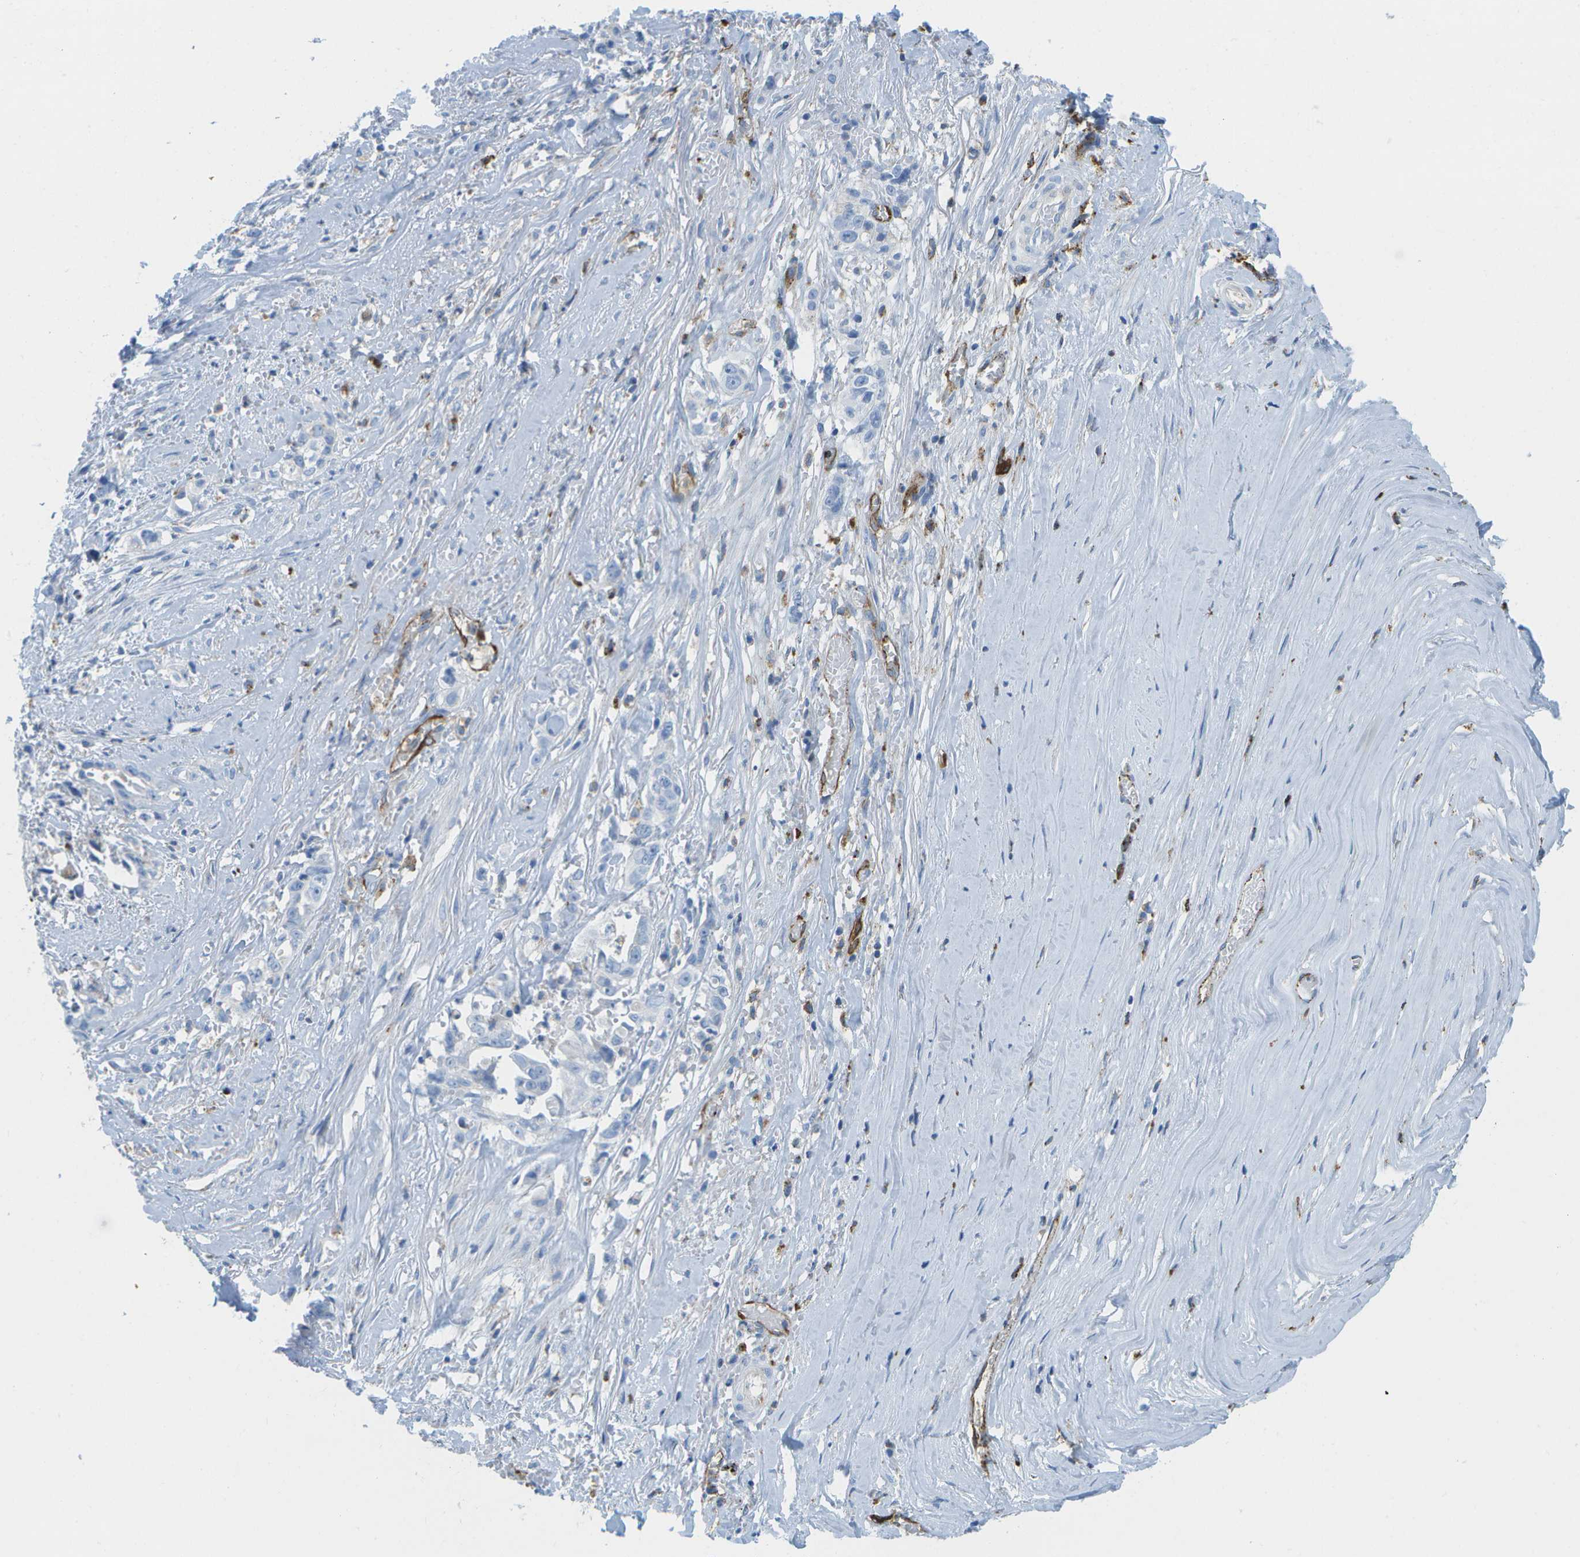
{"staining": {"intensity": "weak", "quantity": "<25%", "location": "cytoplasmic/membranous"}, "tissue": "liver cancer", "cell_type": "Tumor cells", "image_type": "cancer", "snomed": [{"axis": "morphology", "description": "Cholangiocarcinoma"}, {"axis": "topography", "description": "Liver"}], "caption": "The histopathology image shows no significant expression in tumor cells of liver cancer (cholangiocarcinoma).", "gene": "PRCP", "patient": {"sex": "female", "age": 70}}